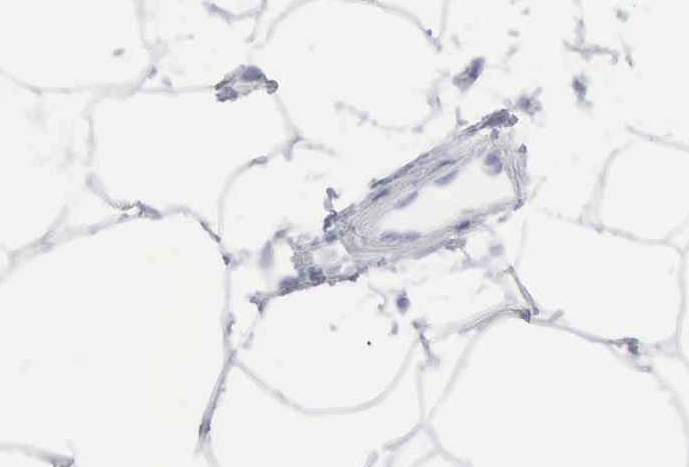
{"staining": {"intensity": "negative", "quantity": "none", "location": "none"}, "tissue": "adipose tissue", "cell_type": "Adipocytes", "image_type": "normal", "snomed": [{"axis": "morphology", "description": "Normal tissue, NOS"}, {"axis": "morphology", "description": "Duct carcinoma"}, {"axis": "topography", "description": "Breast"}, {"axis": "topography", "description": "Adipose tissue"}], "caption": "Adipocytes are negative for protein expression in unremarkable human adipose tissue. Nuclei are stained in blue.", "gene": "STAT1", "patient": {"sex": "female", "age": 37}}